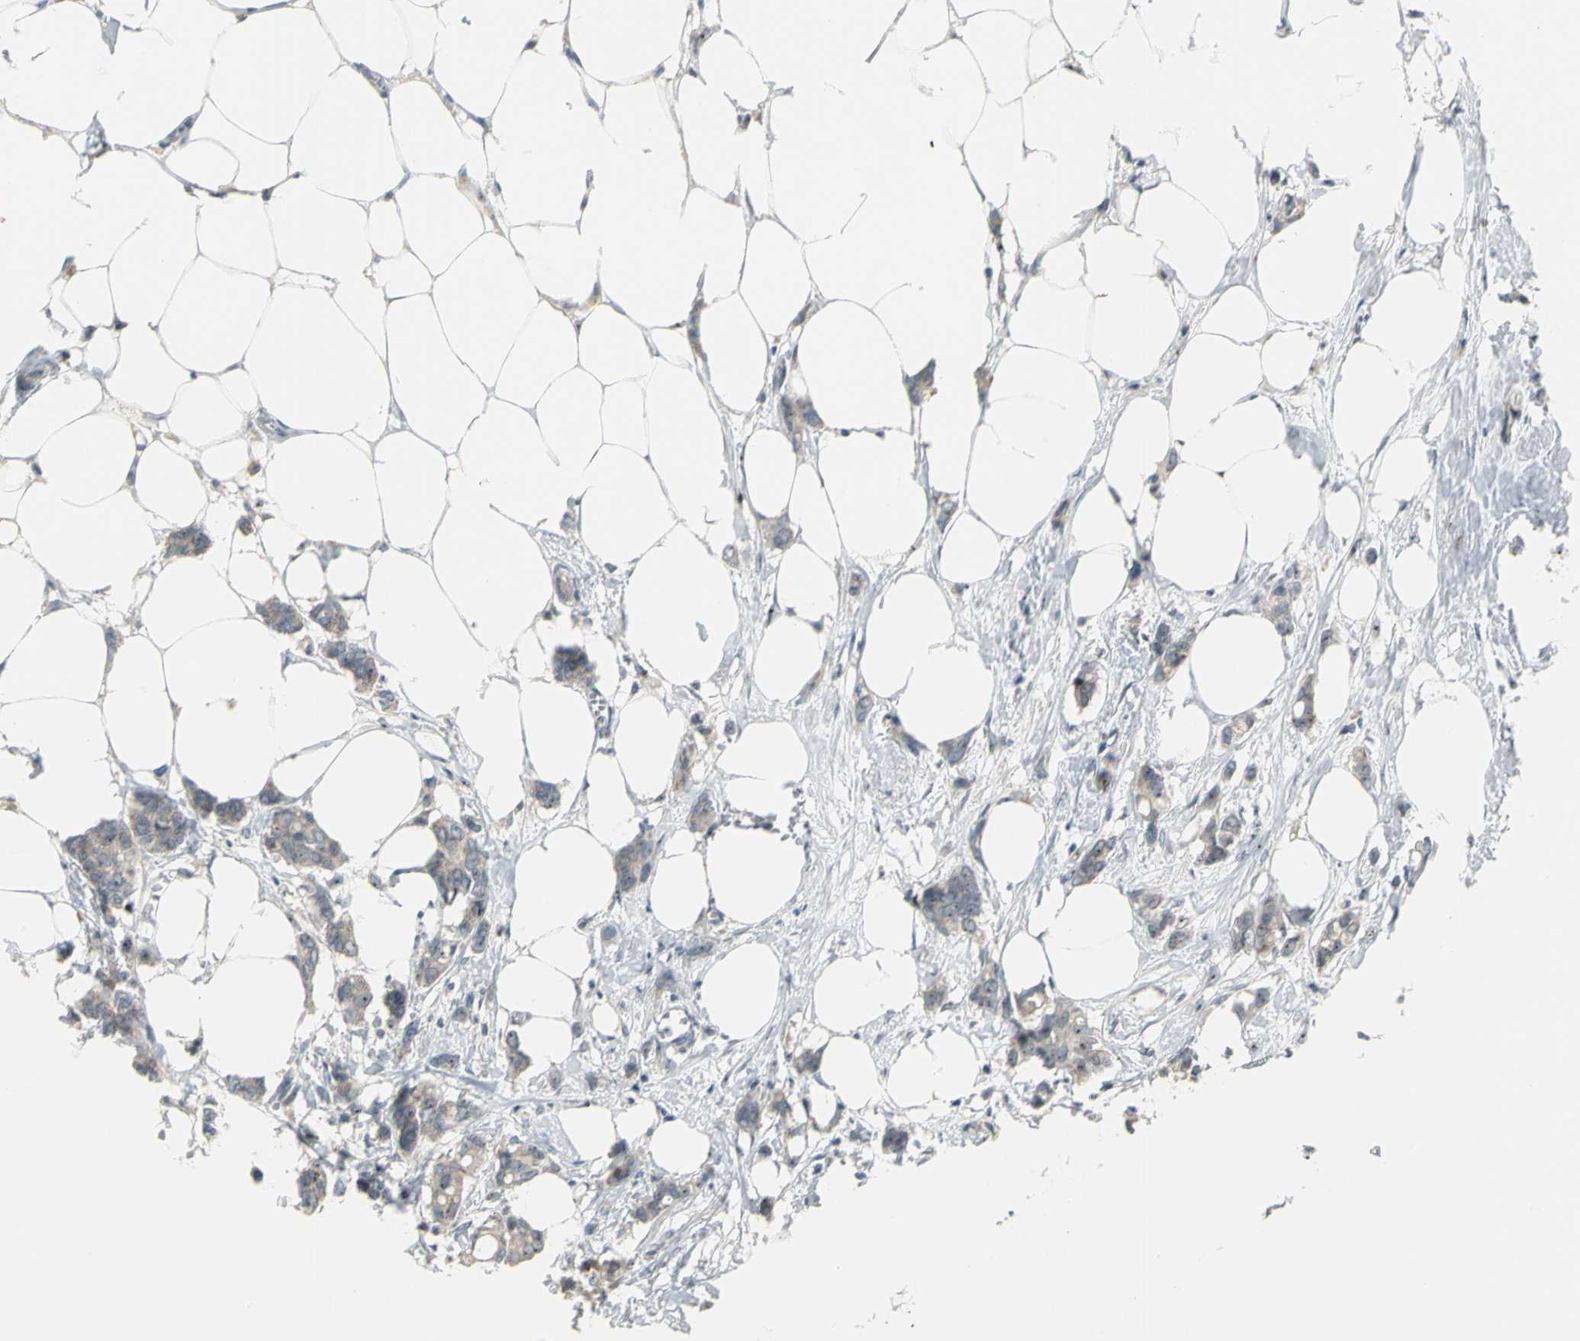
{"staining": {"intensity": "moderate", "quantity": ">75%", "location": "nuclear"}, "tissue": "breast cancer", "cell_type": "Tumor cells", "image_type": "cancer", "snomed": [{"axis": "morphology", "description": "Duct carcinoma"}, {"axis": "topography", "description": "Breast"}], "caption": "About >75% of tumor cells in human breast cancer display moderate nuclear protein positivity as visualized by brown immunohistochemical staining.", "gene": "MYBBP1A", "patient": {"sex": "female", "age": 84}}